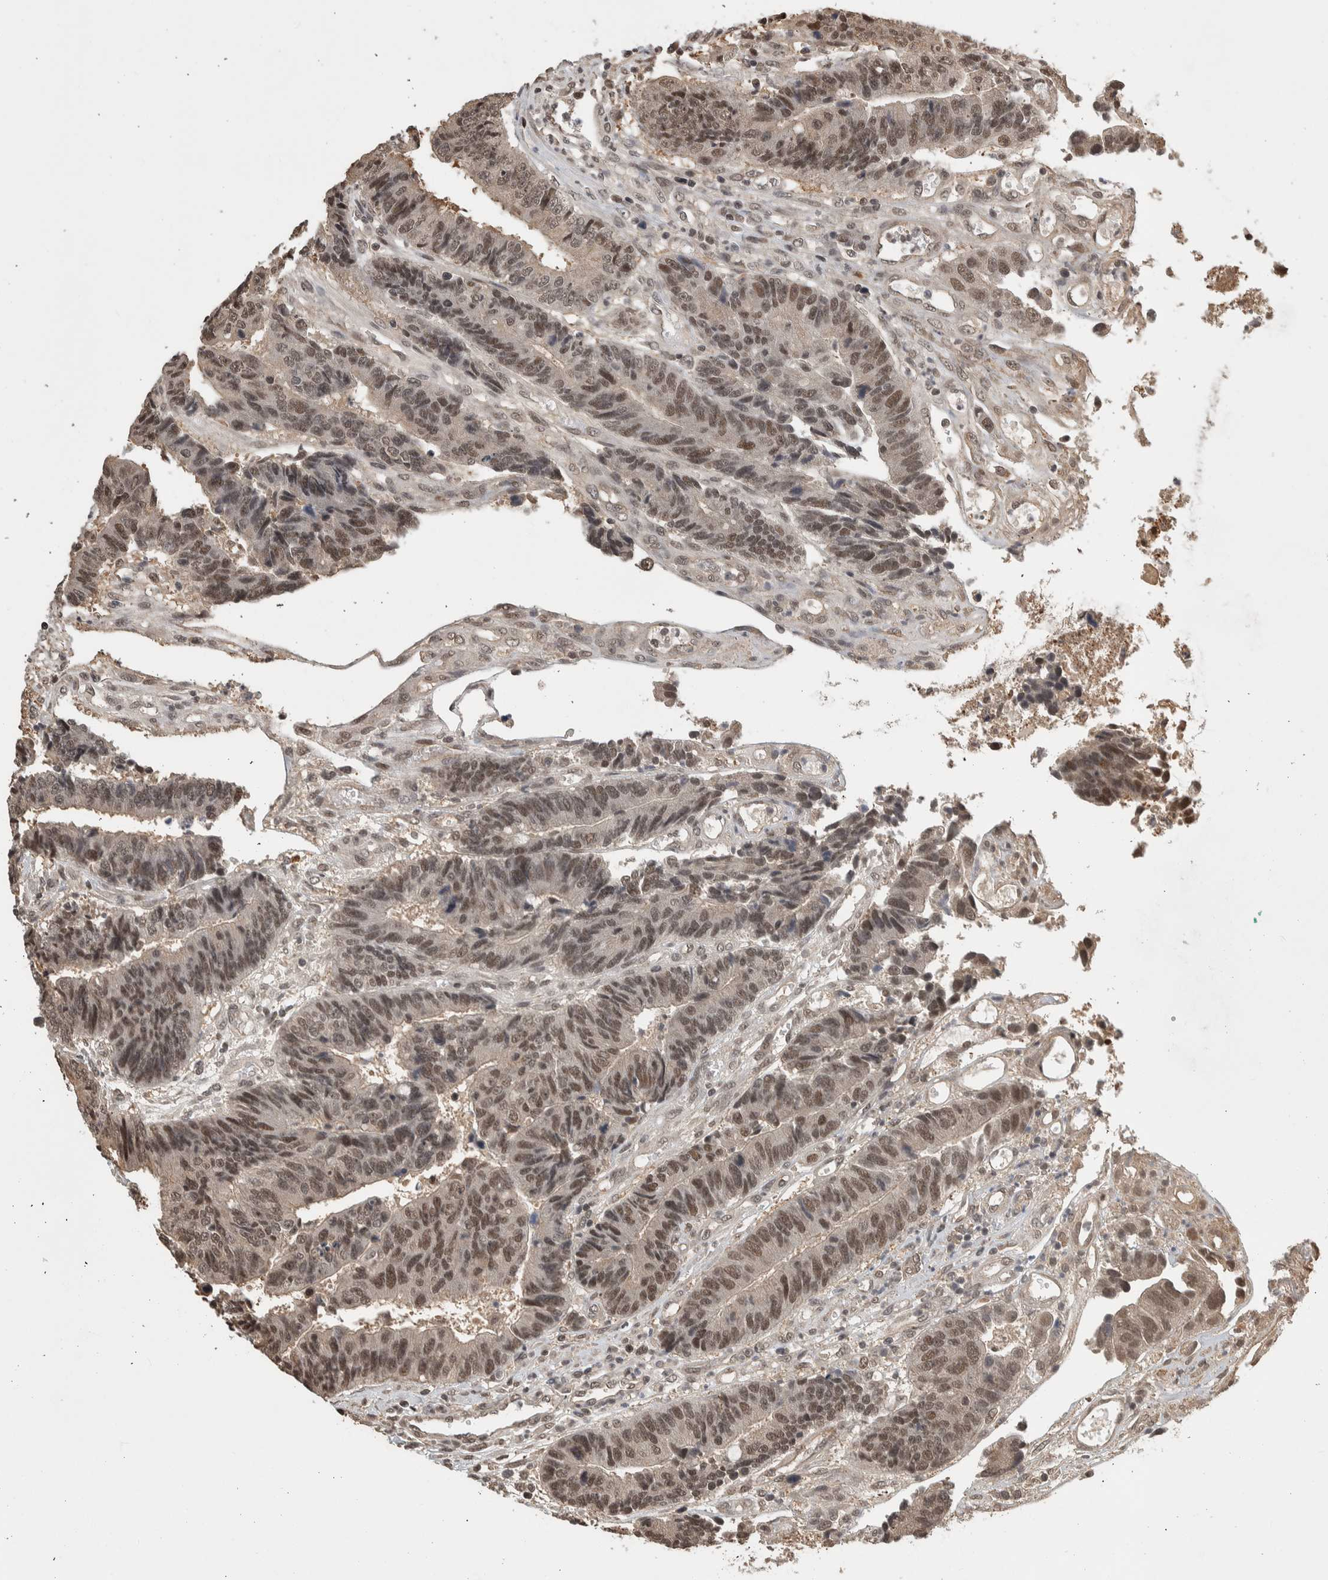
{"staining": {"intensity": "moderate", "quantity": ">75%", "location": "nuclear"}, "tissue": "colorectal cancer", "cell_type": "Tumor cells", "image_type": "cancer", "snomed": [{"axis": "morphology", "description": "Adenocarcinoma, NOS"}, {"axis": "topography", "description": "Rectum"}], "caption": "A medium amount of moderate nuclear staining is present in approximately >75% of tumor cells in colorectal cancer tissue. (DAB IHC with brightfield microscopy, high magnification).", "gene": "ZNF592", "patient": {"sex": "male", "age": 84}}